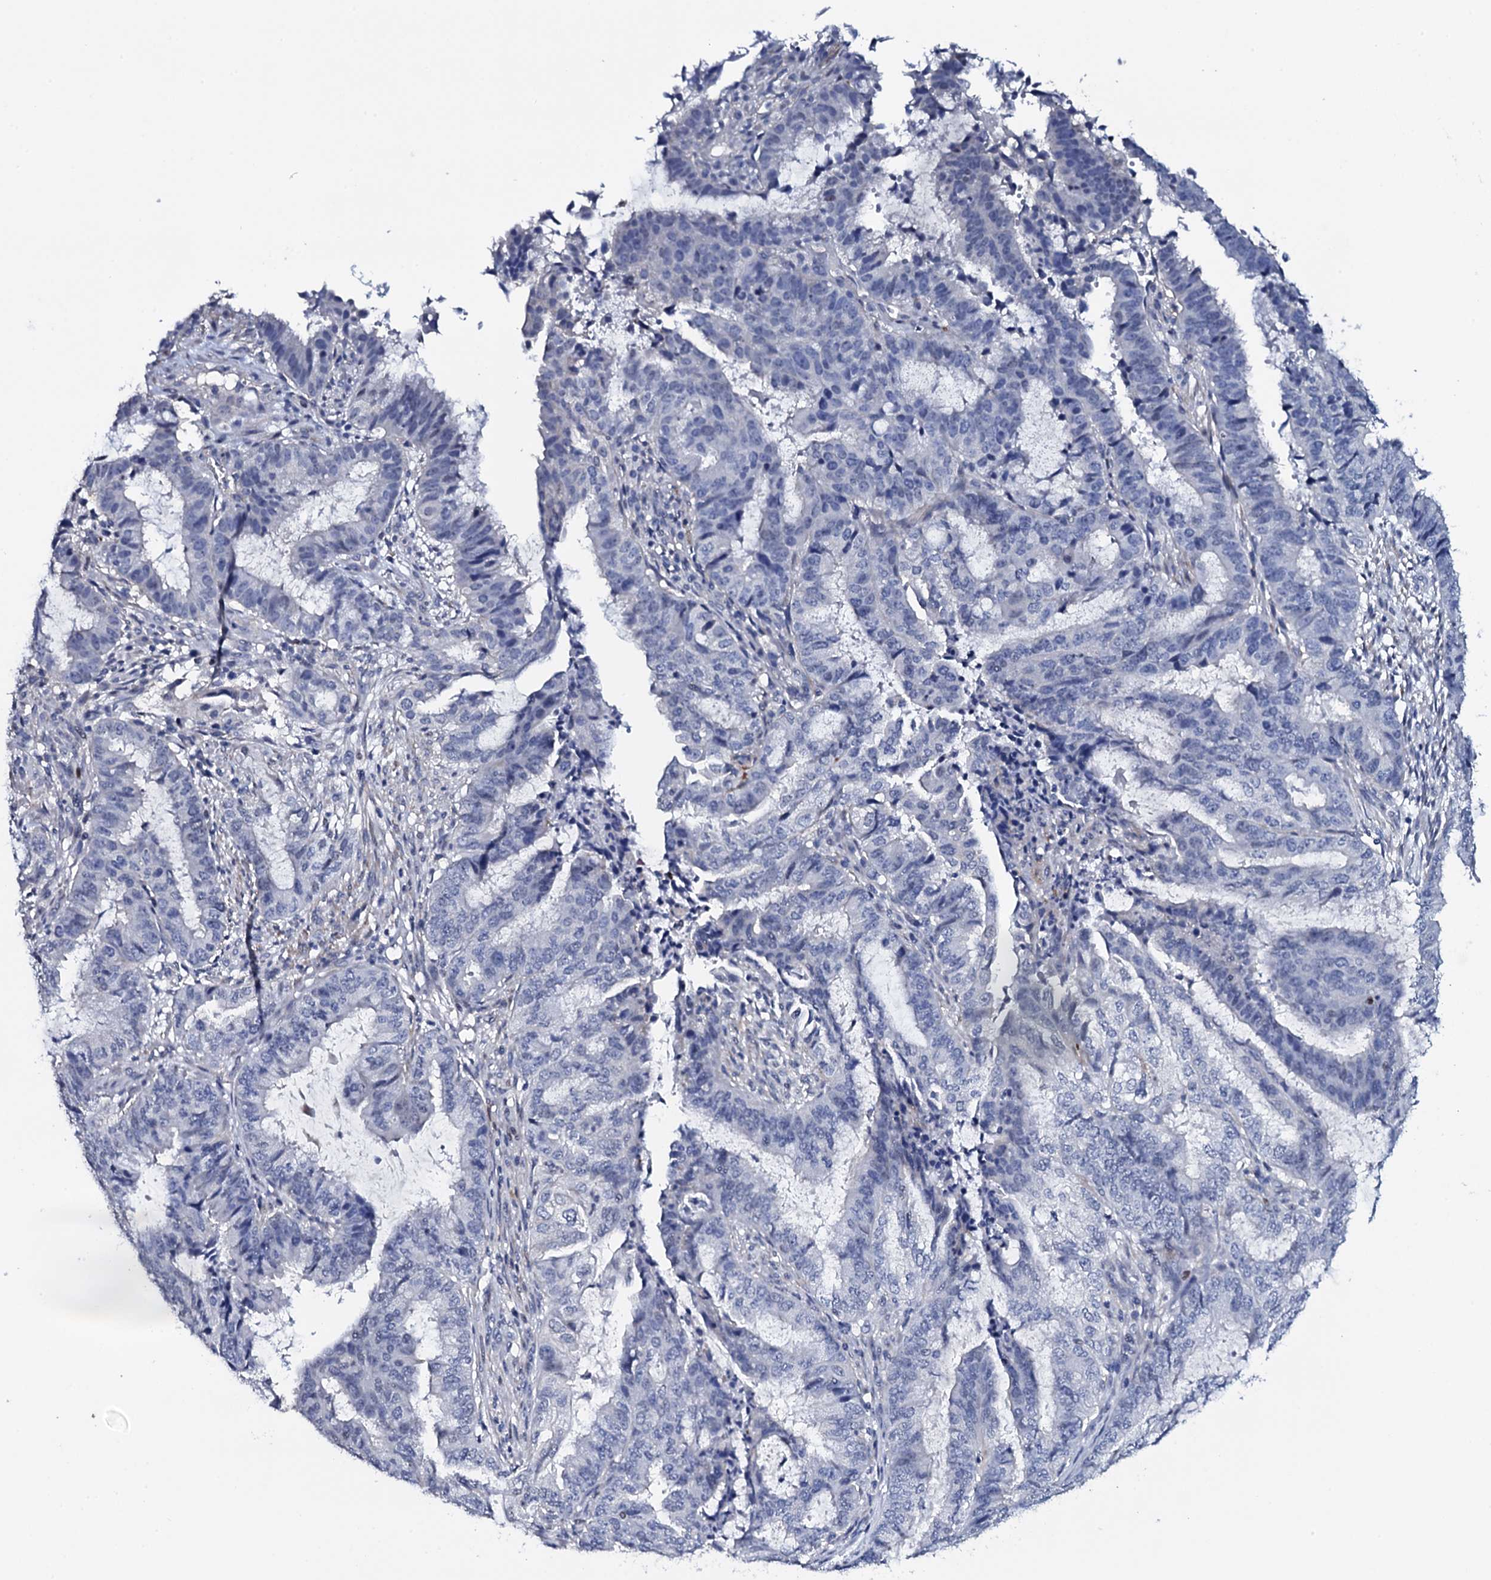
{"staining": {"intensity": "negative", "quantity": "none", "location": "none"}, "tissue": "endometrial cancer", "cell_type": "Tumor cells", "image_type": "cancer", "snomed": [{"axis": "morphology", "description": "Adenocarcinoma, NOS"}, {"axis": "topography", "description": "Endometrium"}], "caption": "IHC histopathology image of endometrial adenocarcinoma stained for a protein (brown), which exhibits no expression in tumor cells.", "gene": "NPM2", "patient": {"sex": "female", "age": 51}}